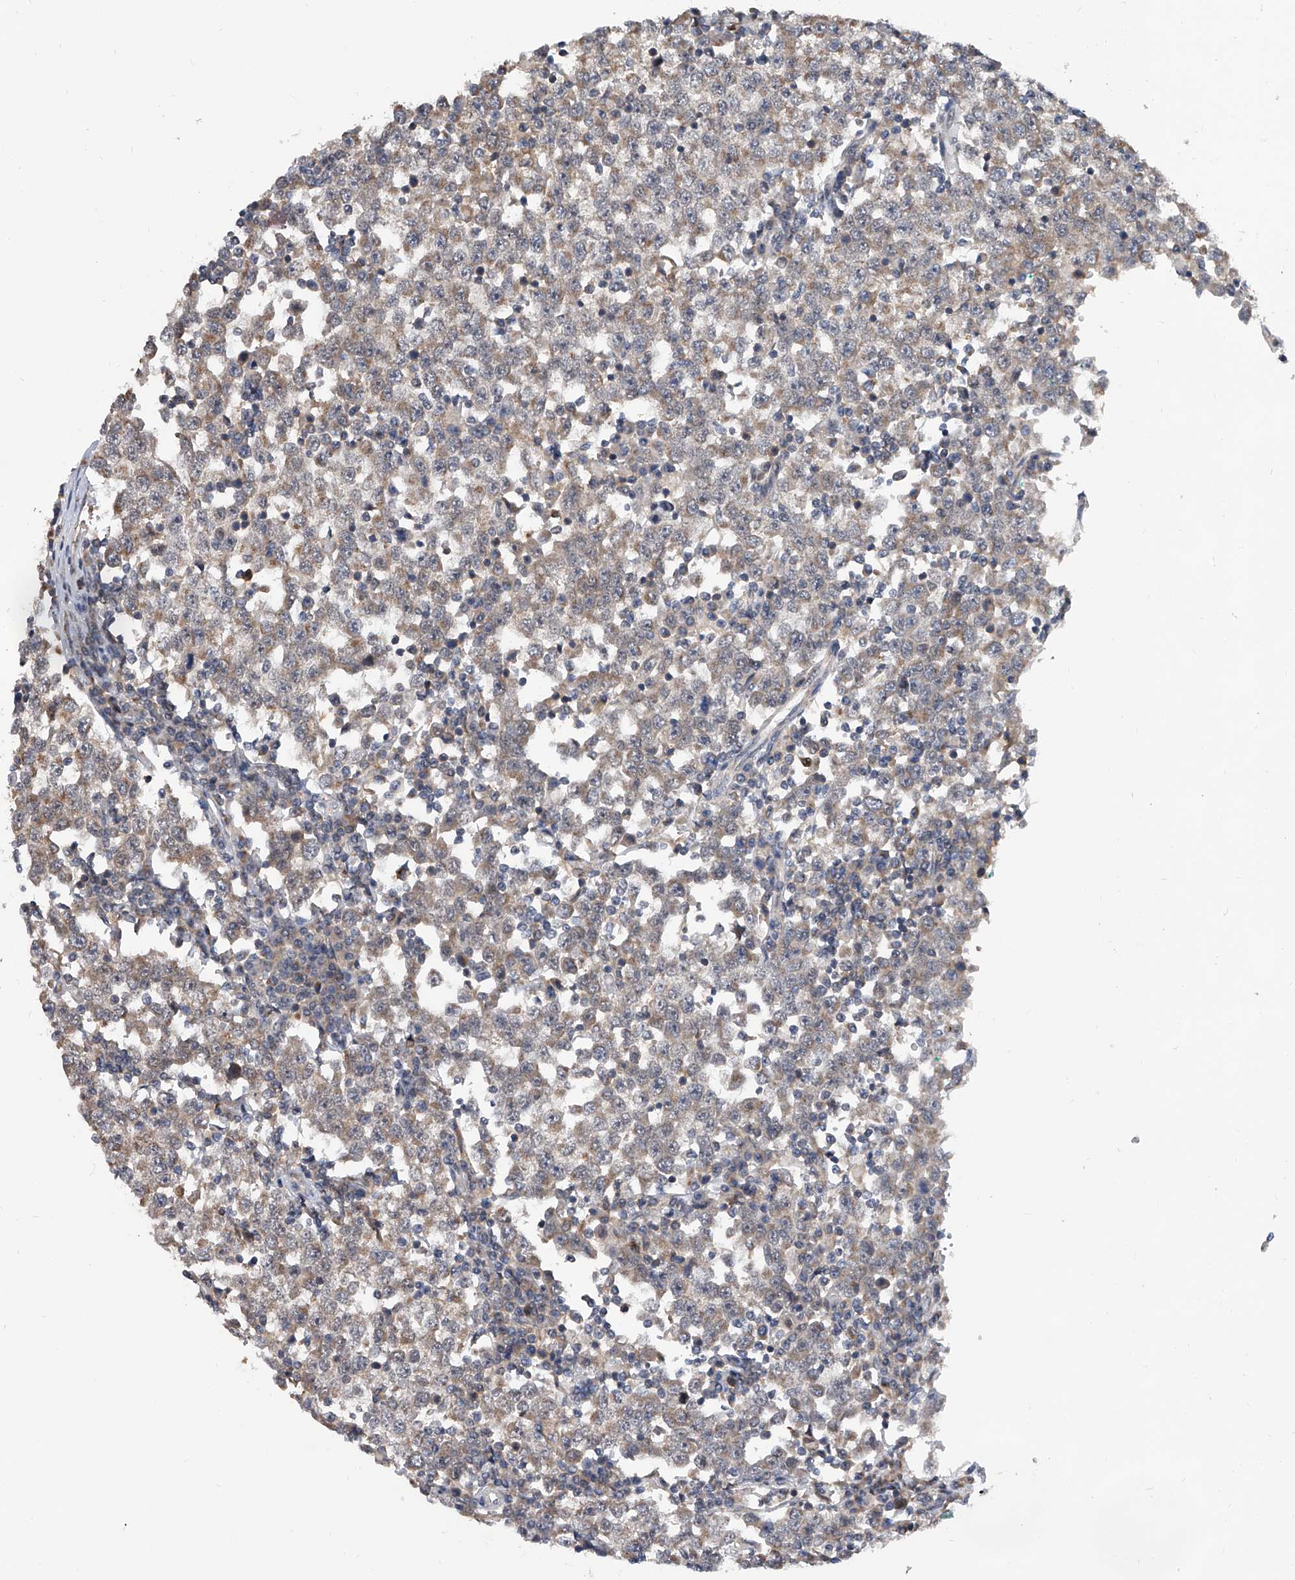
{"staining": {"intensity": "weak", "quantity": ">75%", "location": "cytoplasmic/membranous,nuclear"}, "tissue": "testis cancer", "cell_type": "Tumor cells", "image_type": "cancer", "snomed": [{"axis": "morphology", "description": "Seminoma, NOS"}, {"axis": "topography", "description": "Testis"}], "caption": "Approximately >75% of tumor cells in human testis seminoma display weak cytoplasmic/membranous and nuclear protein expression as visualized by brown immunohistochemical staining.", "gene": "BHLHE23", "patient": {"sex": "male", "age": 65}}